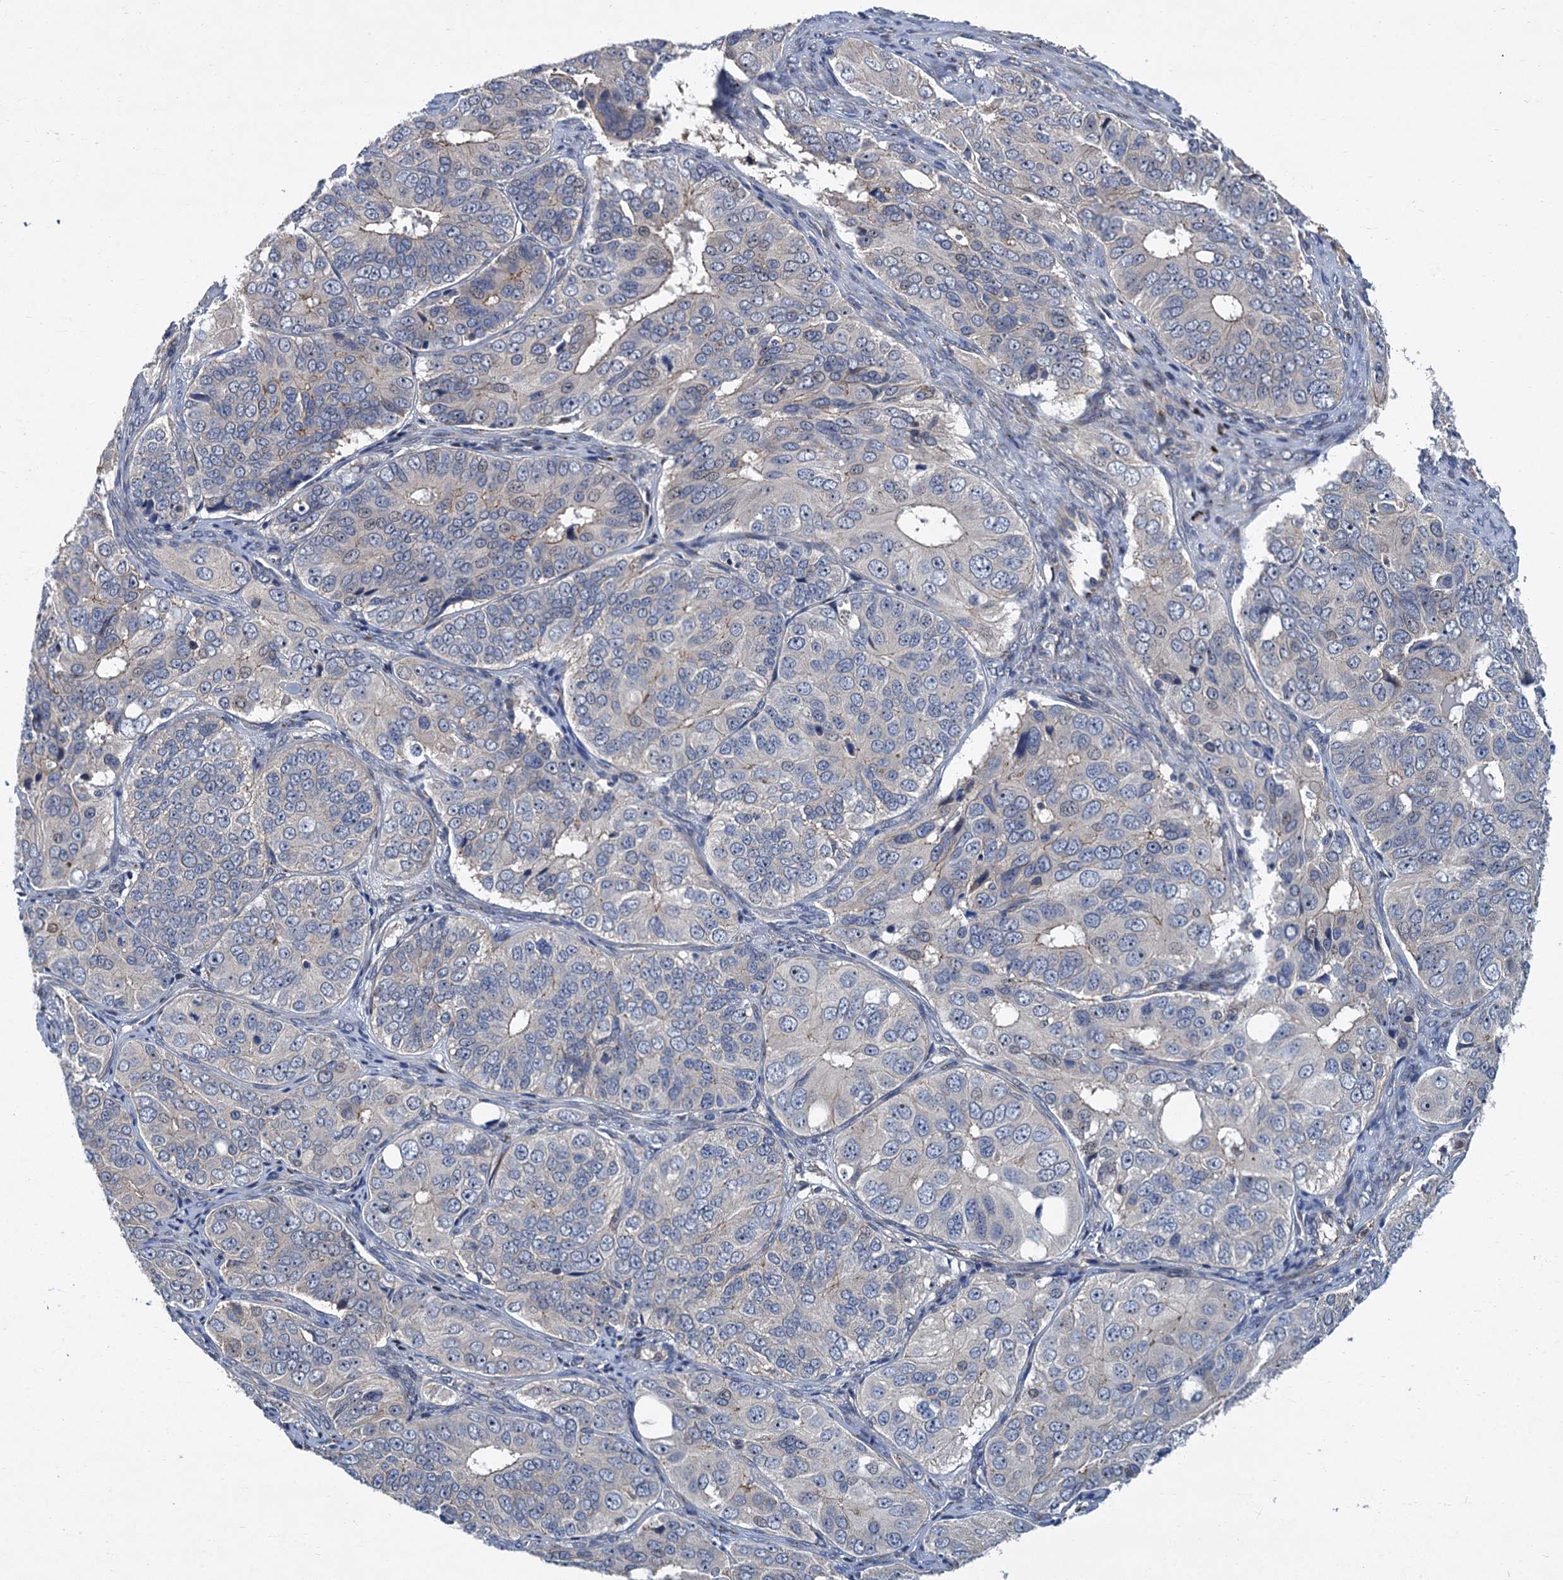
{"staining": {"intensity": "negative", "quantity": "none", "location": "none"}, "tissue": "ovarian cancer", "cell_type": "Tumor cells", "image_type": "cancer", "snomed": [{"axis": "morphology", "description": "Carcinoma, endometroid"}, {"axis": "topography", "description": "Ovary"}], "caption": "Immunohistochemical staining of human ovarian cancer (endometroid carcinoma) exhibits no significant staining in tumor cells.", "gene": "TRAF7", "patient": {"sex": "female", "age": 51}}